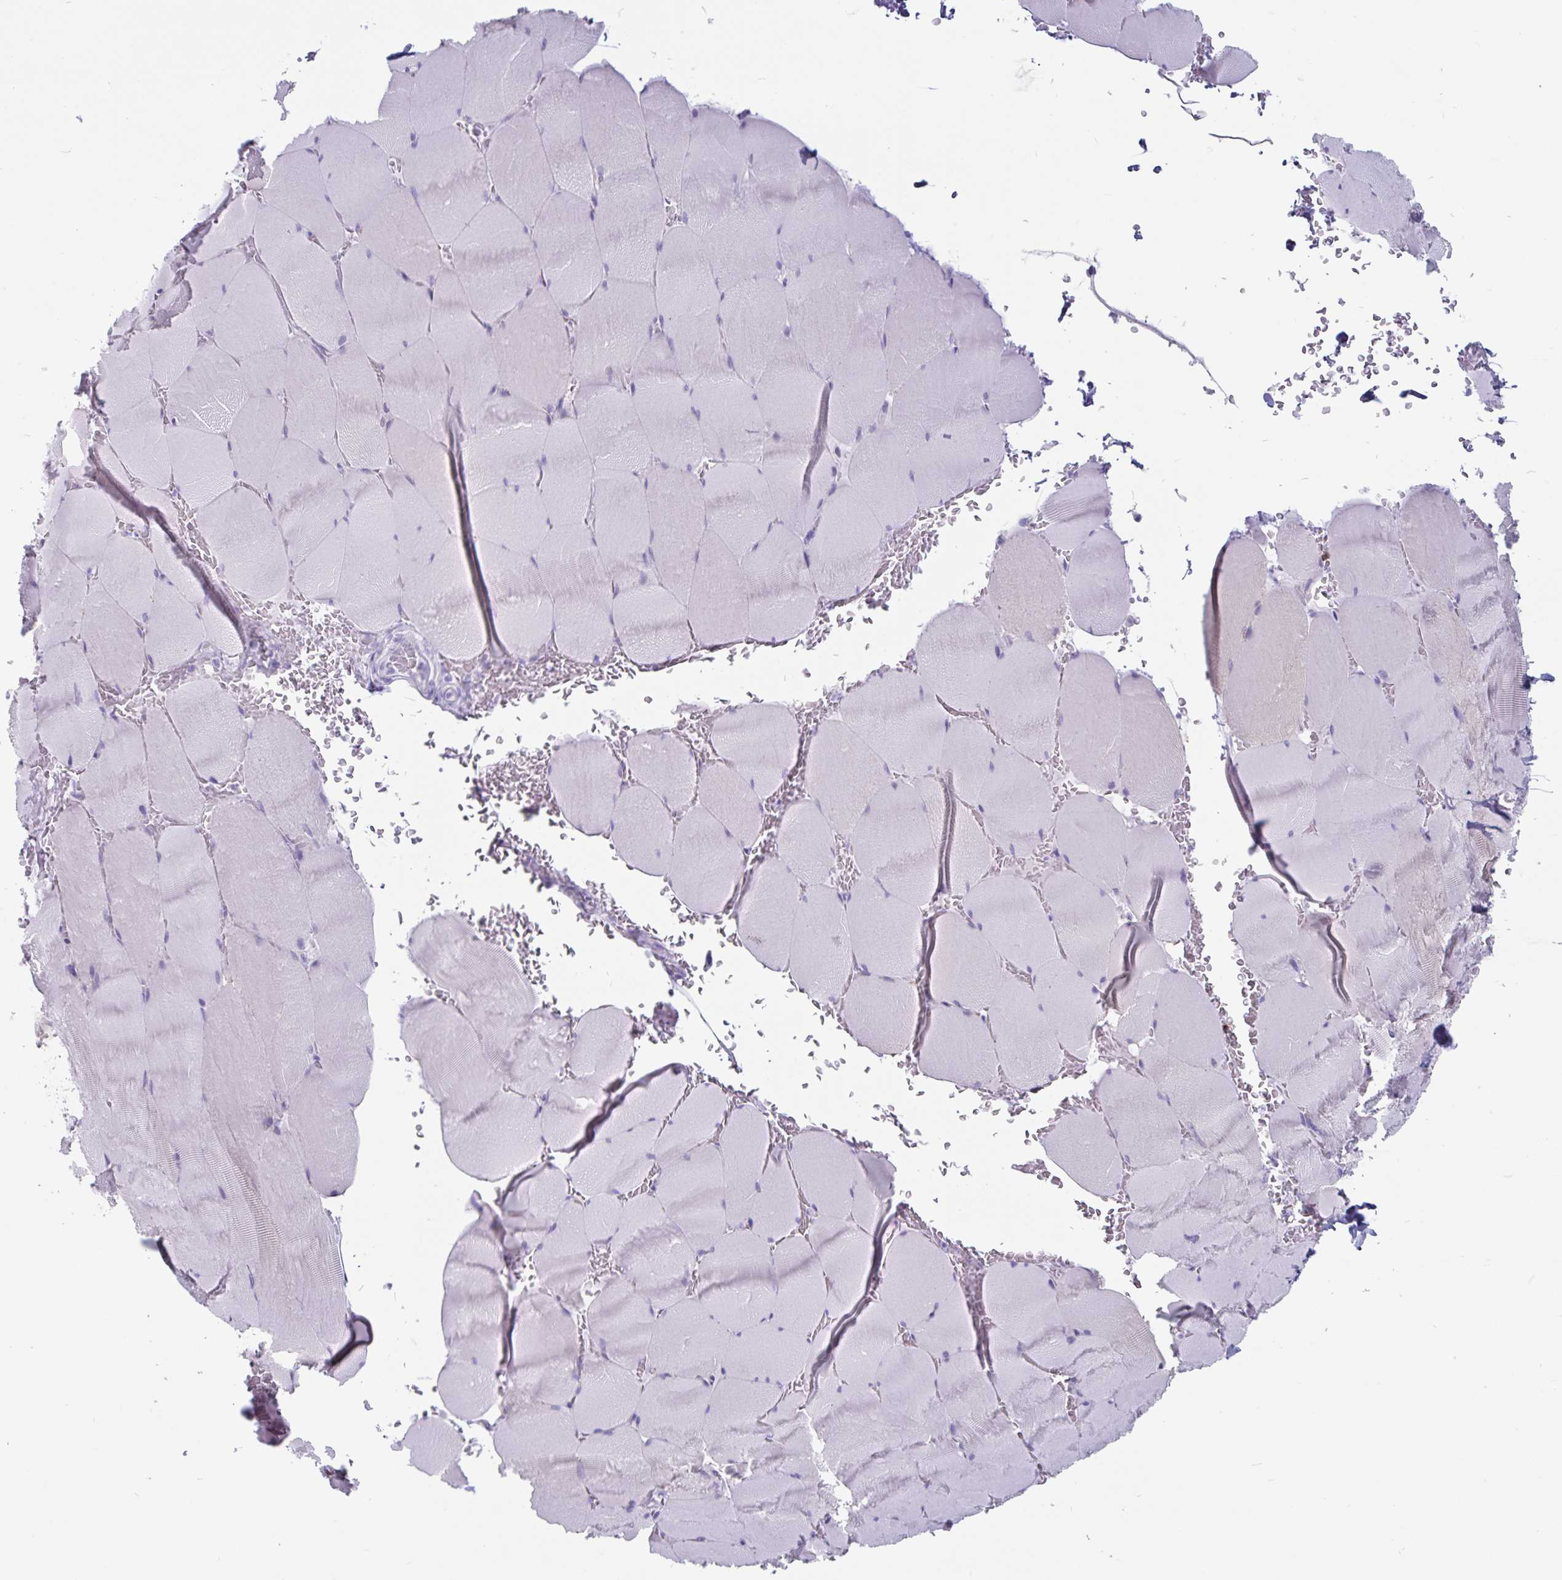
{"staining": {"intensity": "negative", "quantity": "none", "location": "none"}, "tissue": "skeletal muscle", "cell_type": "Myocytes", "image_type": "normal", "snomed": [{"axis": "morphology", "description": "Normal tissue, NOS"}, {"axis": "topography", "description": "Skeletal muscle"}, {"axis": "topography", "description": "Head-Neck"}], "caption": "This is a photomicrograph of immunohistochemistry staining of normal skeletal muscle, which shows no positivity in myocytes.", "gene": "GNLY", "patient": {"sex": "male", "age": 66}}